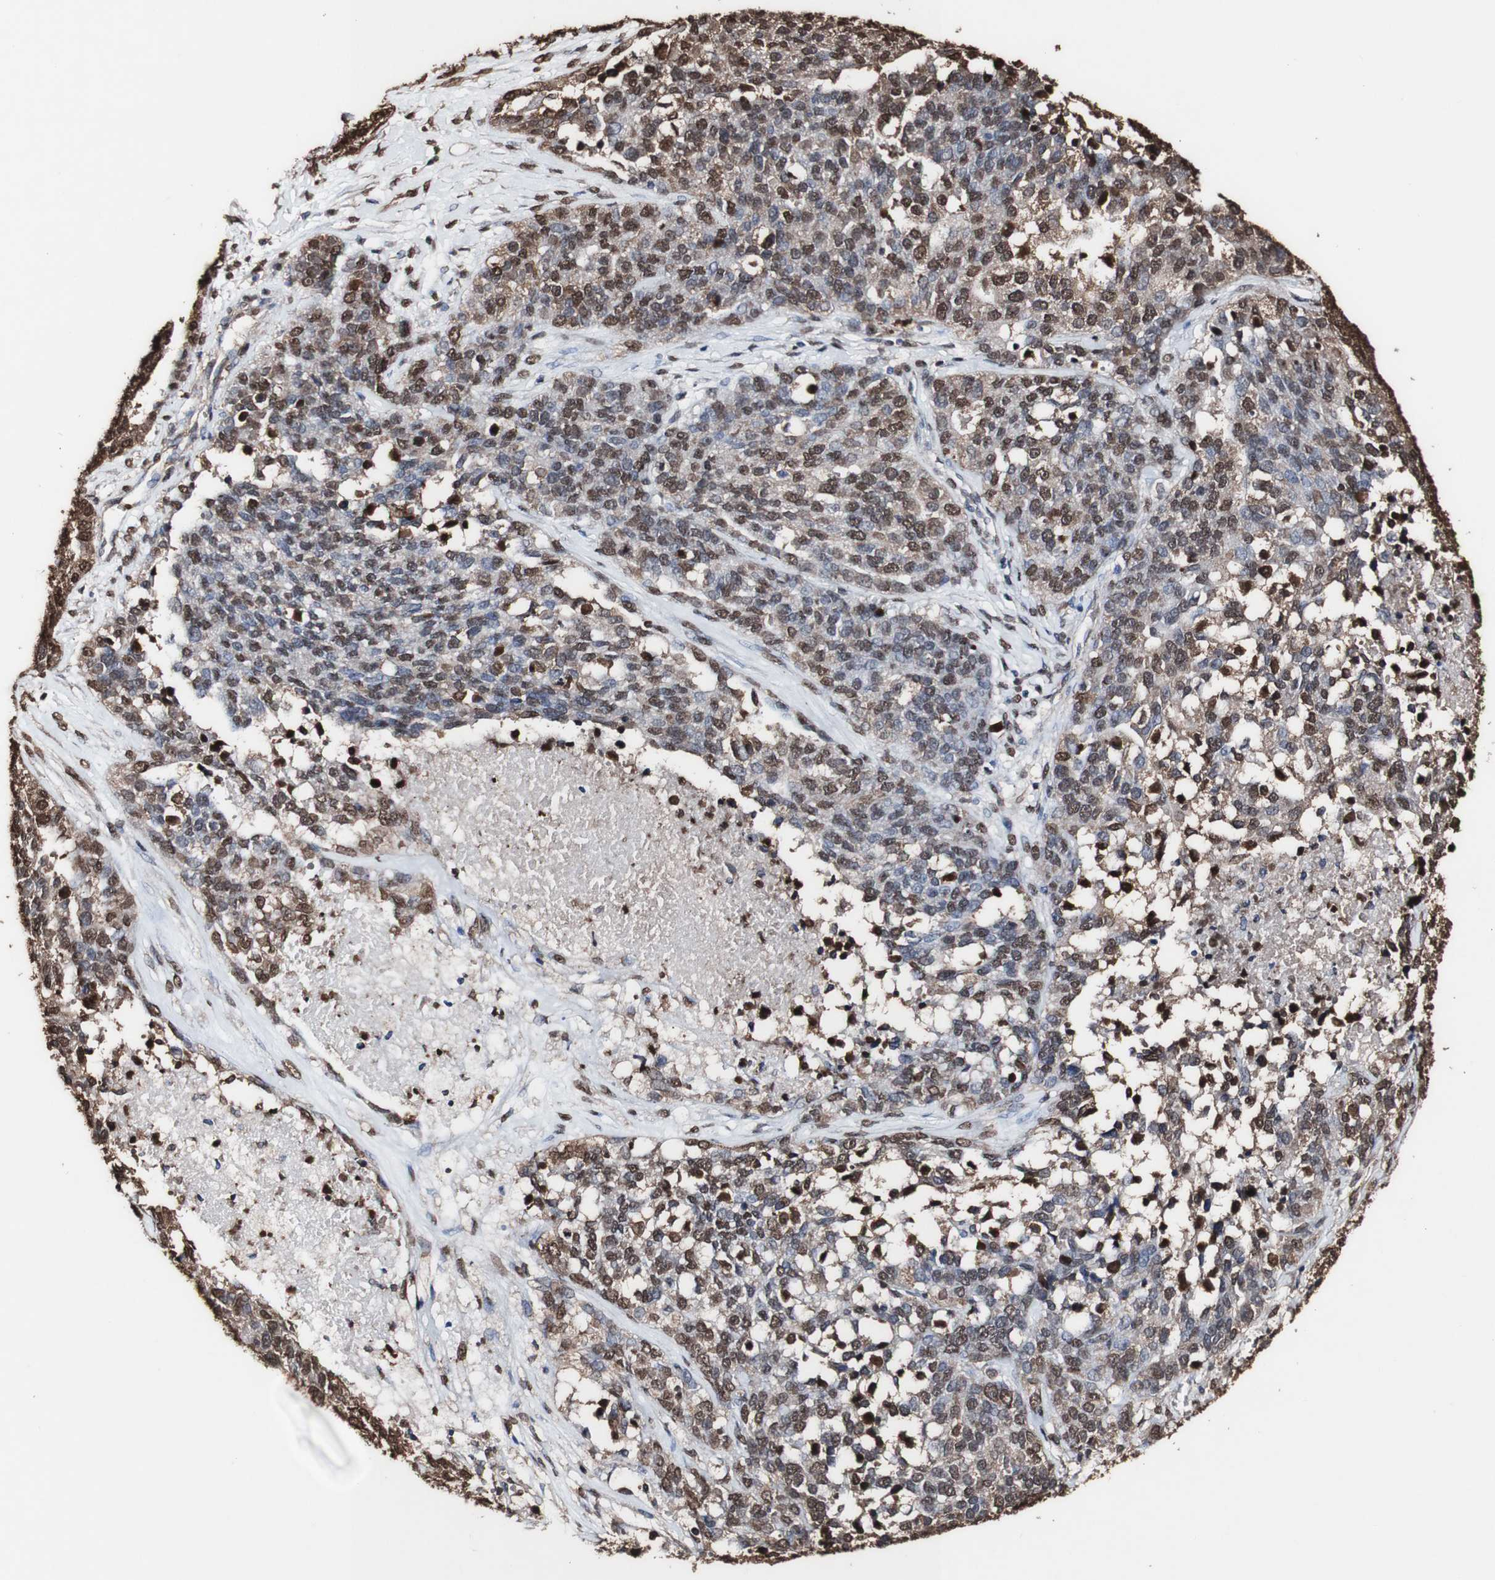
{"staining": {"intensity": "strong", "quantity": "25%-75%", "location": "cytoplasmic/membranous,nuclear"}, "tissue": "ovarian cancer", "cell_type": "Tumor cells", "image_type": "cancer", "snomed": [{"axis": "morphology", "description": "Cystadenocarcinoma, serous, NOS"}, {"axis": "topography", "description": "Ovary"}], "caption": "Approximately 25%-75% of tumor cells in human serous cystadenocarcinoma (ovarian) reveal strong cytoplasmic/membranous and nuclear protein positivity as visualized by brown immunohistochemical staining.", "gene": "PIDD1", "patient": {"sex": "female", "age": 44}}